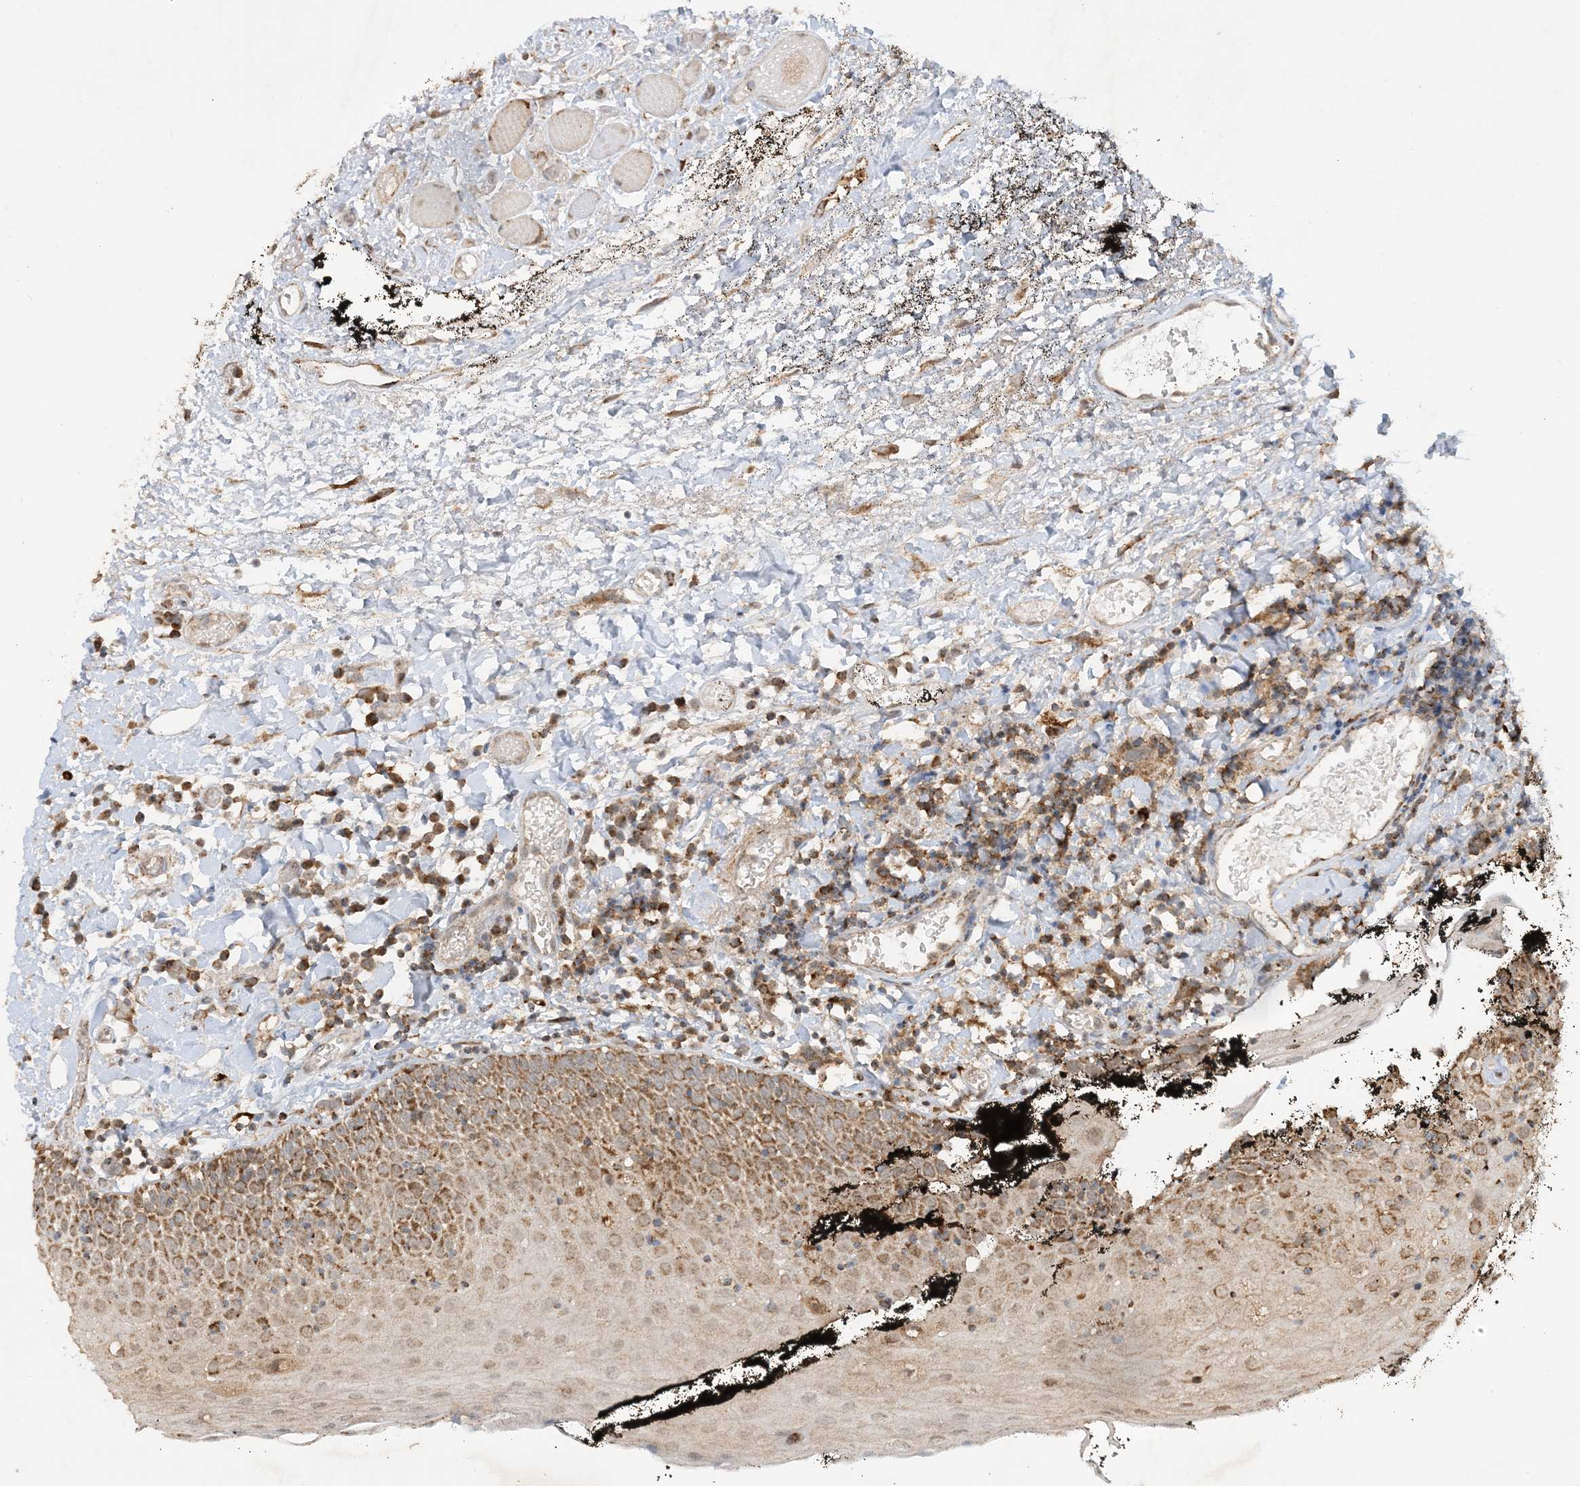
{"staining": {"intensity": "moderate", "quantity": "25%-75%", "location": "cytoplasmic/membranous"}, "tissue": "oral mucosa", "cell_type": "Squamous epithelial cells", "image_type": "normal", "snomed": [{"axis": "morphology", "description": "Normal tissue, NOS"}, {"axis": "topography", "description": "Oral tissue"}], "caption": "Protein expression analysis of unremarkable human oral mucosa reveals moderate cytoplasmic/membranous positivity in about 25%-75% of squamous epithelial cells.", "gene": "NDUFAF3", "patient": {"sex": "male", "age": 74}}